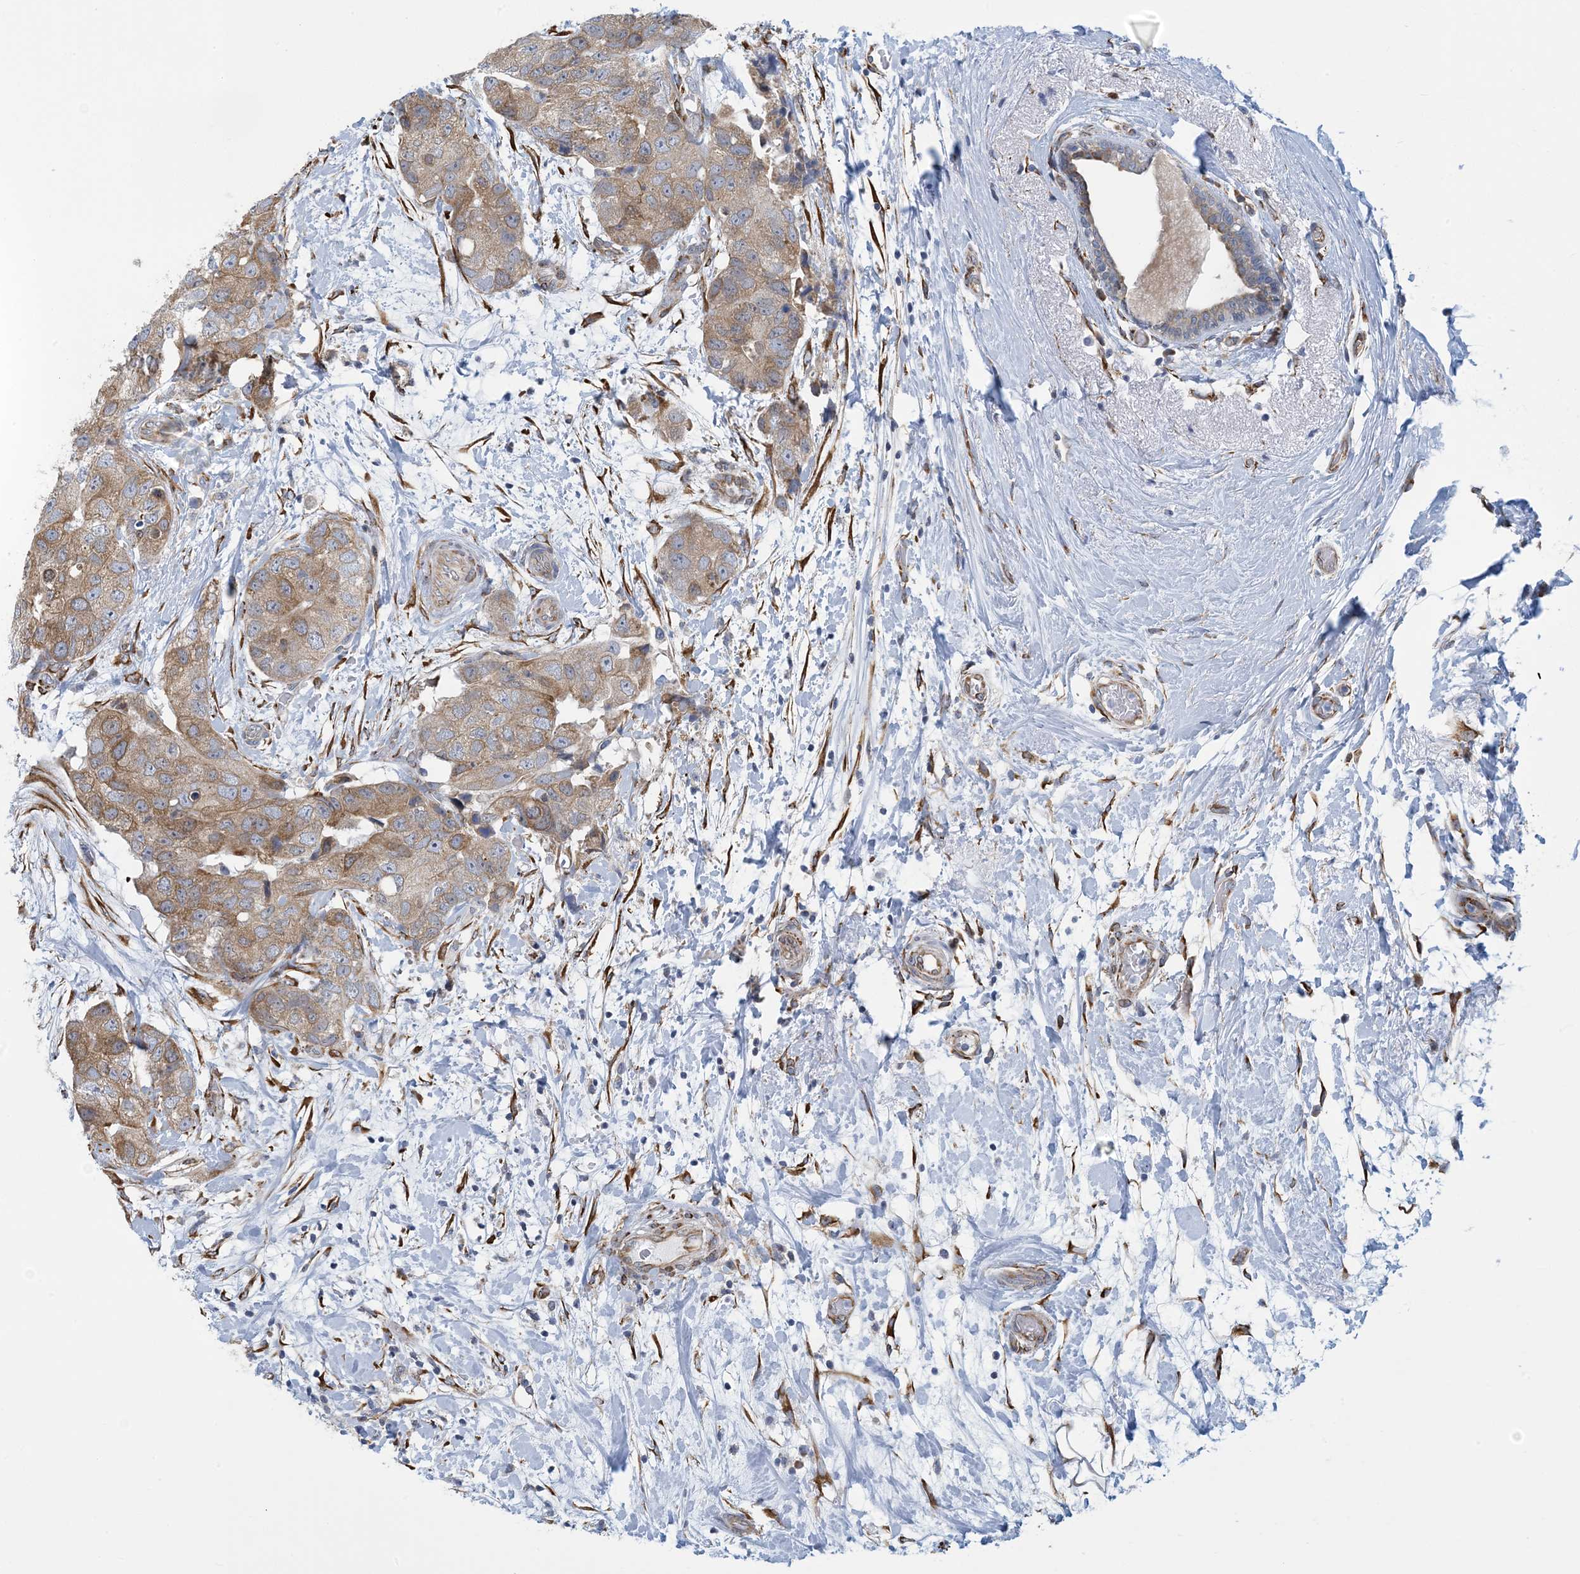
{"staining": {"intensity": "moderate", "quantity": "25%-75%", "location": "cytoplasmic/membranous"}, "tissue": "breast cancer", "cell_type": "Tumor cells", "image_type": "cancer", "snomed": [{"axis": "morphology", "description": "Duct carcinoma"}, {"axis": "topography", "description": "Breast"}], "caption": "A high-resolution photomicrograph shows IHC staining of intraductal carcinoma (breast), which shows moderate cytoplasmic/membranous positivity in about 25%-75% of tumor cells.", "gene": "CCDC14", "patient": {"sex": "female", "age": 62}}